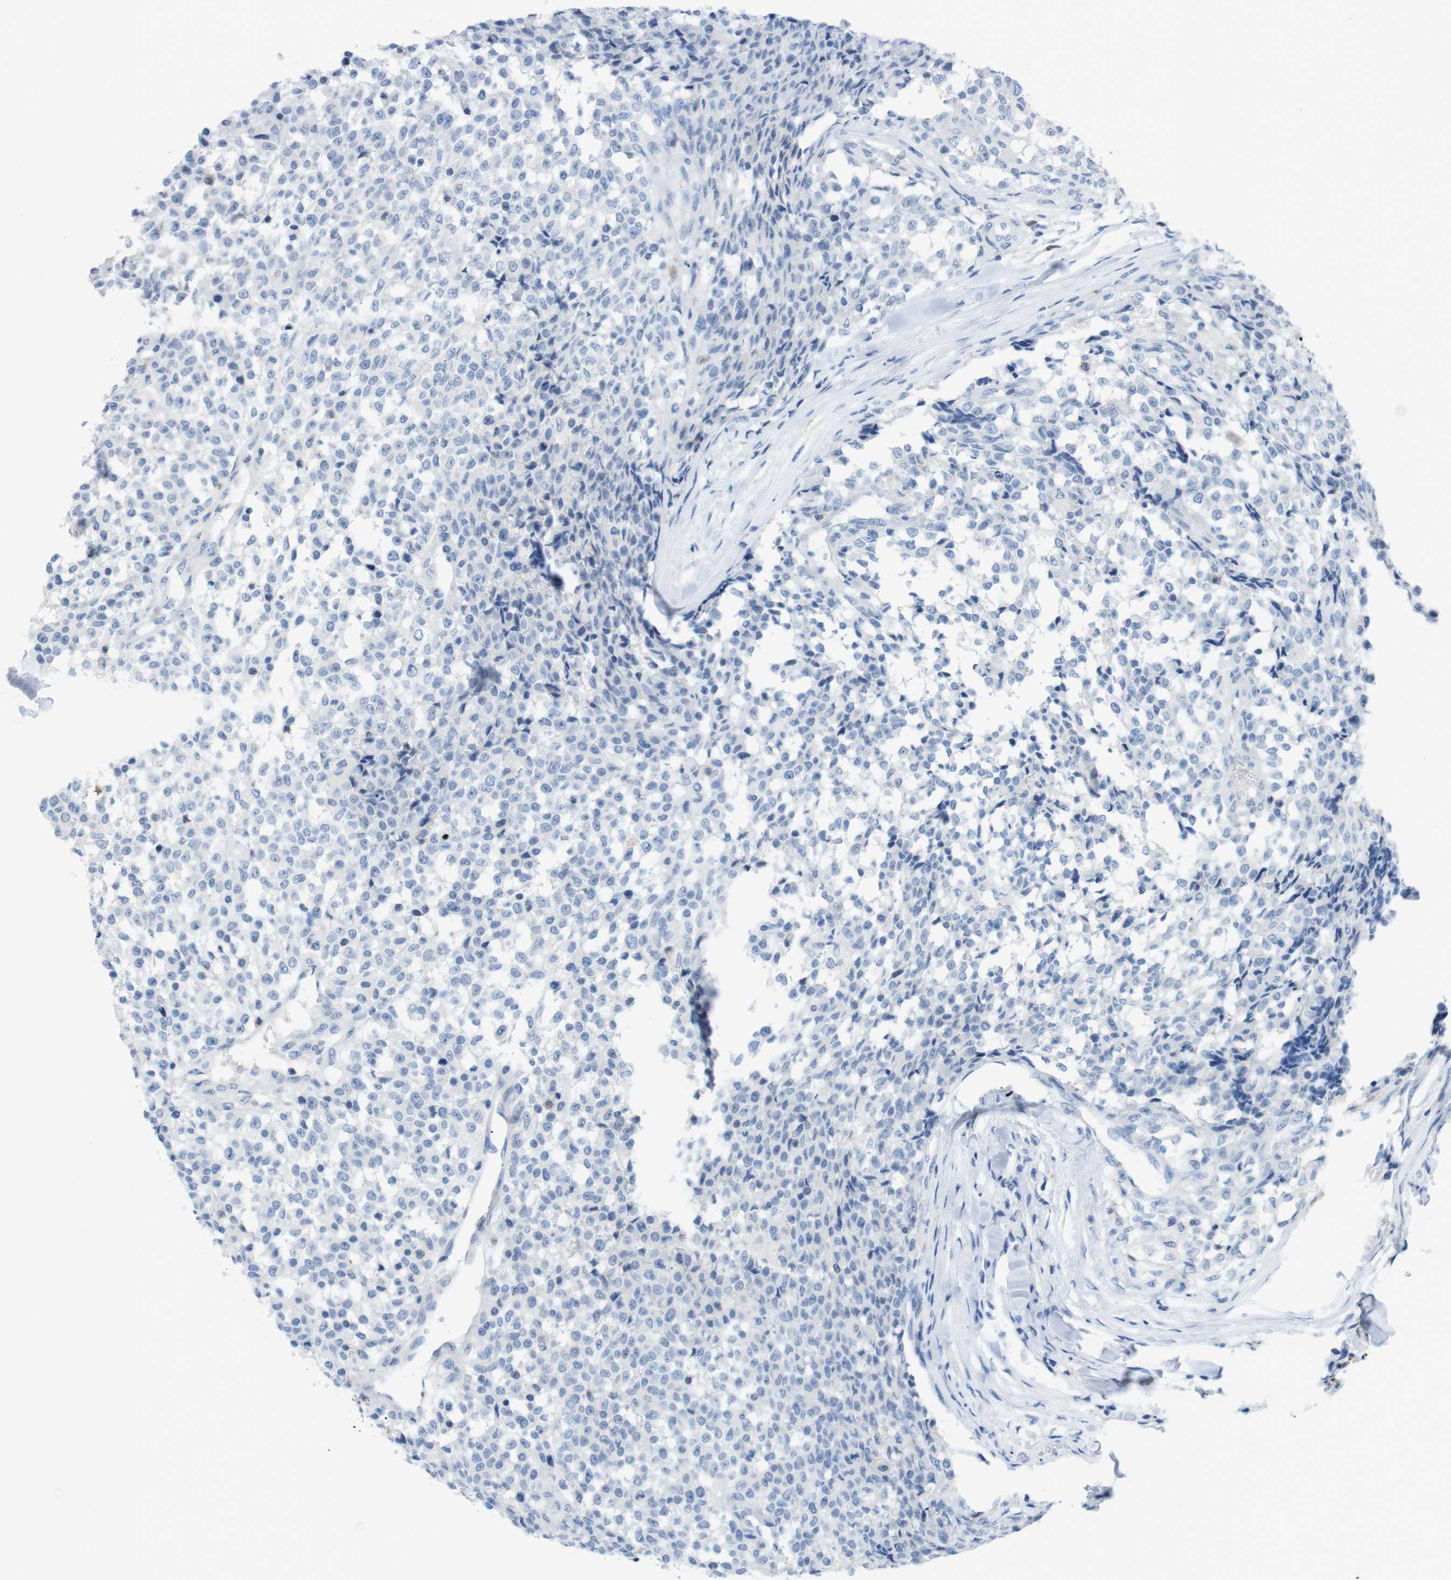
{"staining": {"intensity": "negative", "quantity": "none", "location": "none"}, "tissue": "testis cancer", "cell_type": "Tumor cells", "image_type": "cancer", "snomed": [{"axis": "morphology", "description": "Seminoma, NOS"}, {"axis": "topography", "description": "Testis"}], "caption": "This histopathology image is of testis cancer (seminoma) stained with IHC to label a protein in brown with the nuclei are counter-stained blue. There is no positivity in tumor cells.", "gene": "CD5", "patient": {"sex": "male", "age": 59}}